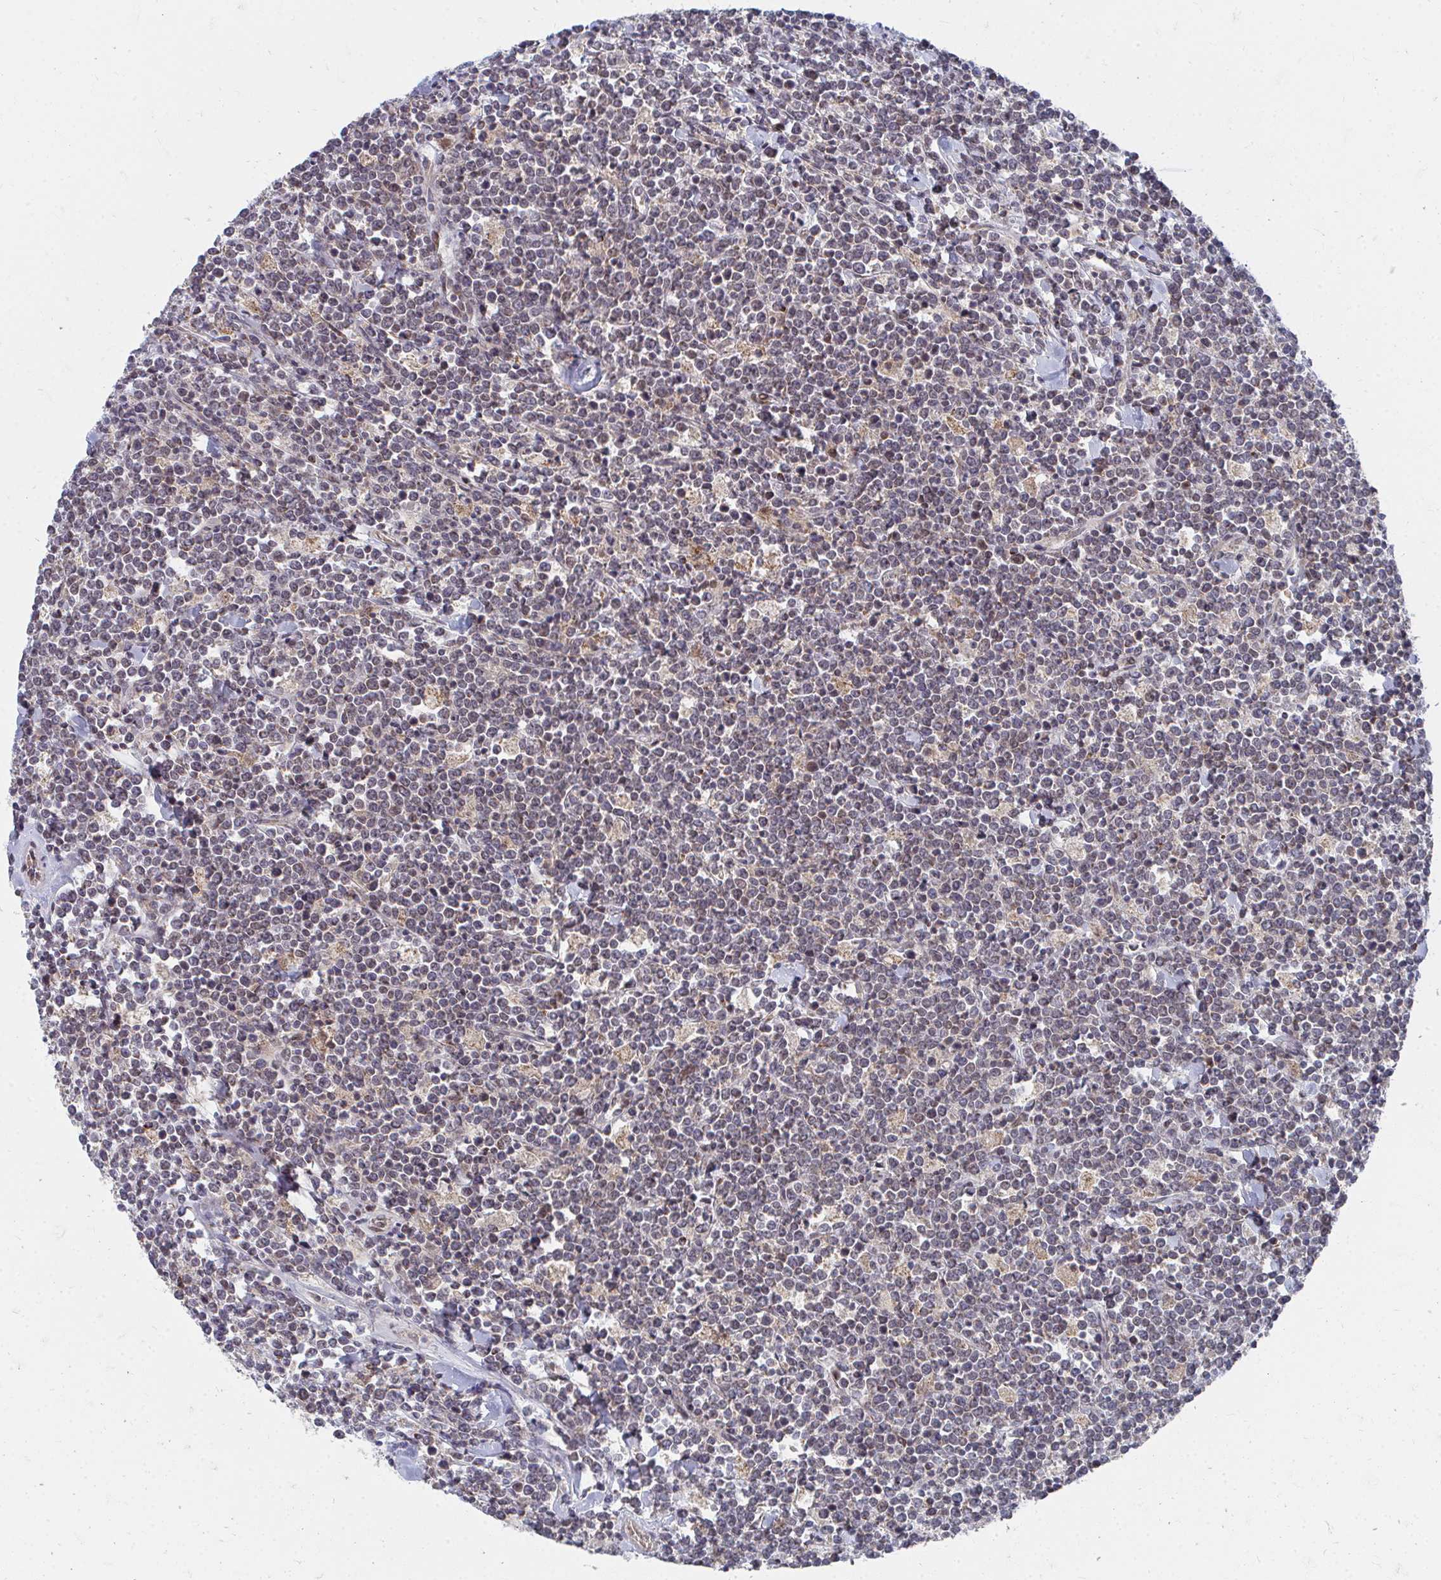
{"staining": {"intensity": "weak", "quantity": "25%-75%", "location": "cytoplasmic/membranous"}, "tissue": "lymphoma", "cell_type": "Tumor cells", "image_type": "cancer", "snomed": [{"axis": "morphology", "description": "Malignant lymphoma, non-Hodgkin's type, High grade"}, {"axis": "topography", "description": "Small intestine"}, {"axis": "topography", "description": "Colon"}], "caption": "Immunohistochemical staining of malignant lymphoma, non-Hodgkin's type (high-grade) reveals weak cytoplasmic/membranous protein expression in approximately 25%-75% of tumor cells.", "gene": "PEX3", "patient": {"sex": "male", "age": 8}}